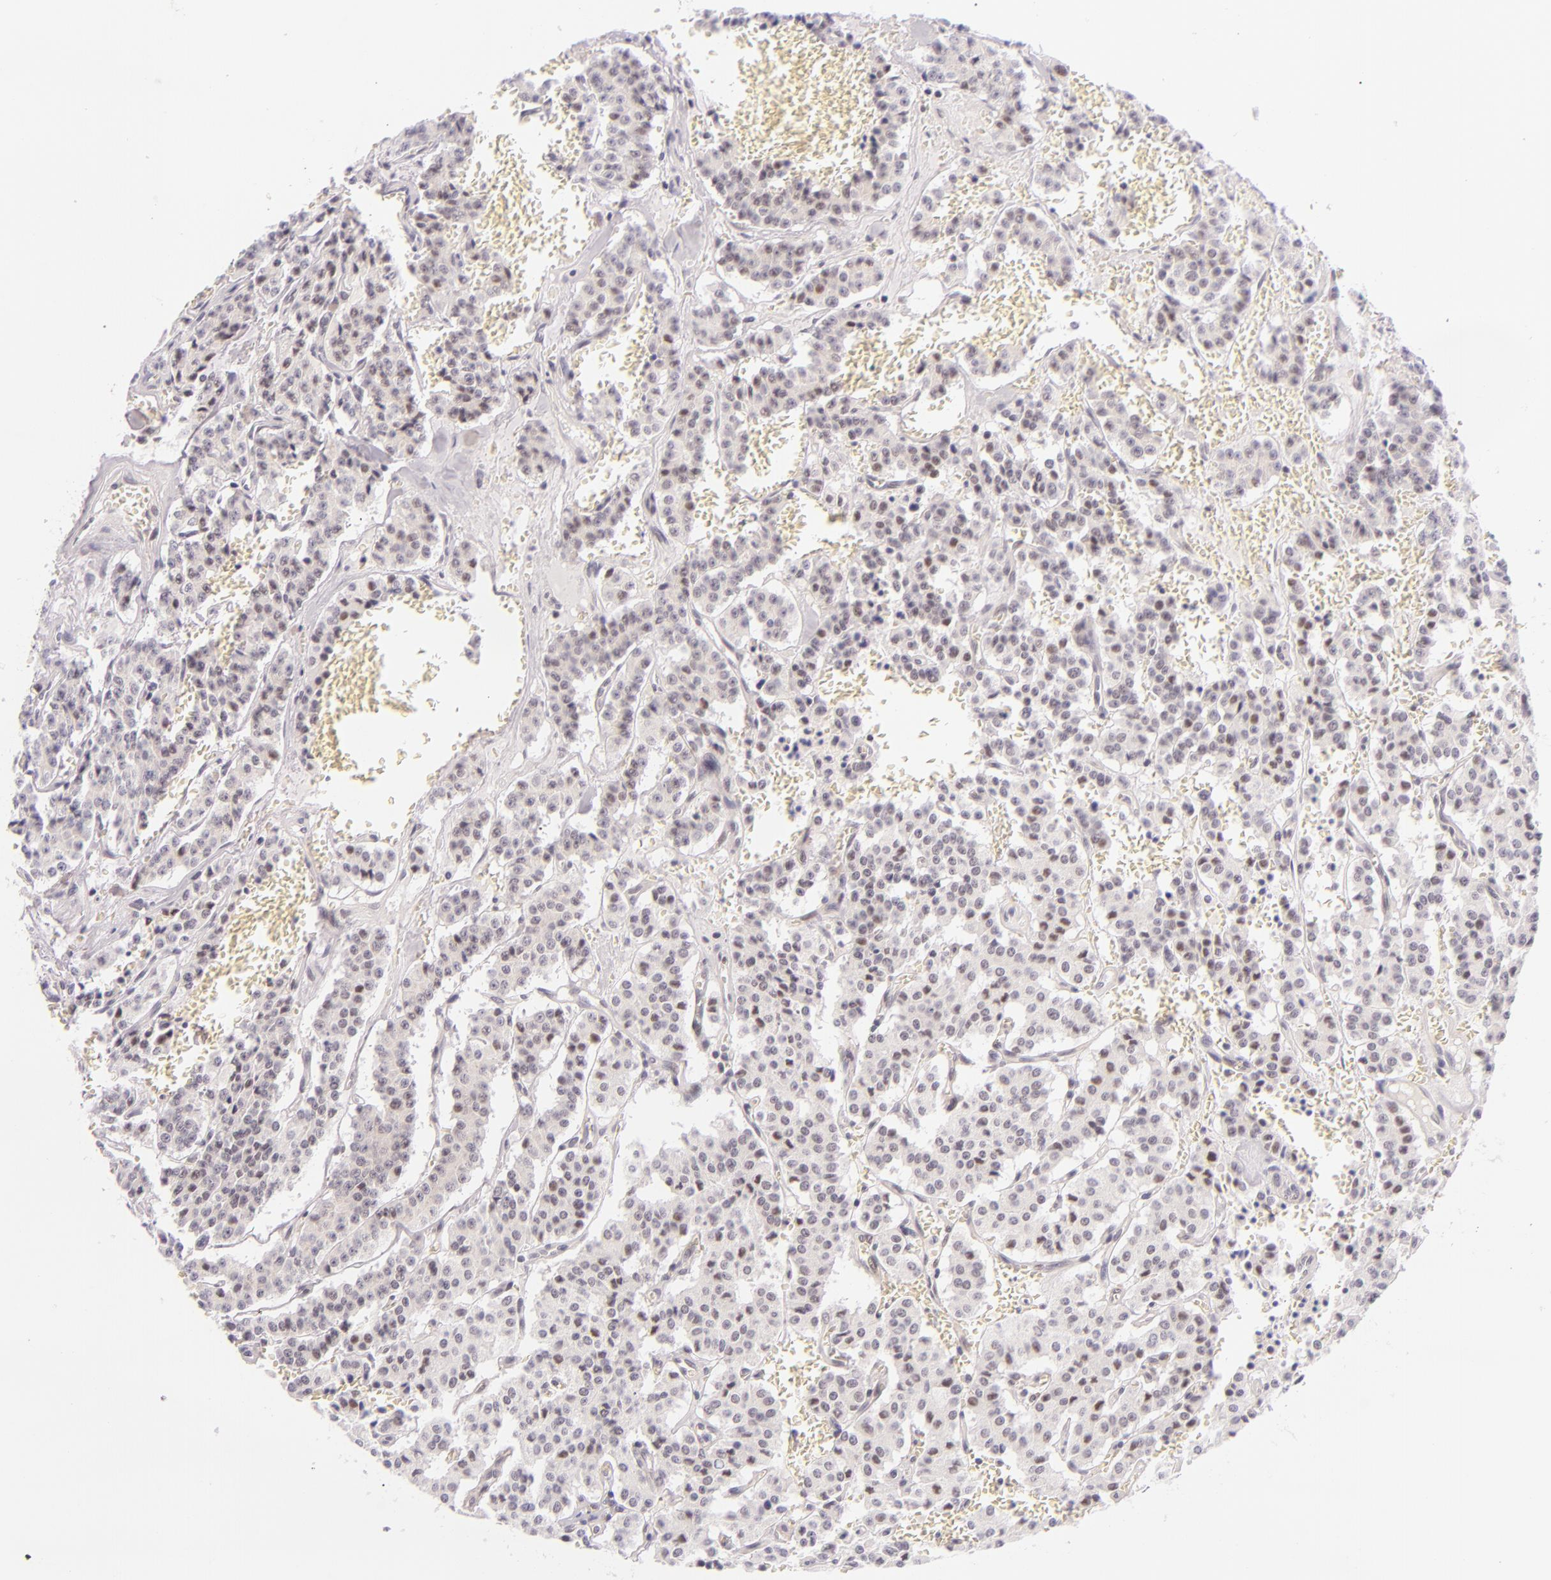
{"staining": {"intensity": "weak", "quantity": "<25%", "location": "nuclear"}, "tissue": "carcinoid", "cell_type": "Tumor cells", "image_type": "cancer", "snomed": [{"axis": "morphology", "description": "Carcinoid, malignant, NOS"}, {"axis": "topography", "description": "Bronchus"}], "caption": "Human malignant carcinoid stained for a protein using IHC shows no staining in tumor cells.", "gene": "BCL3", "patient": {"sex": "male", "age": 55}}